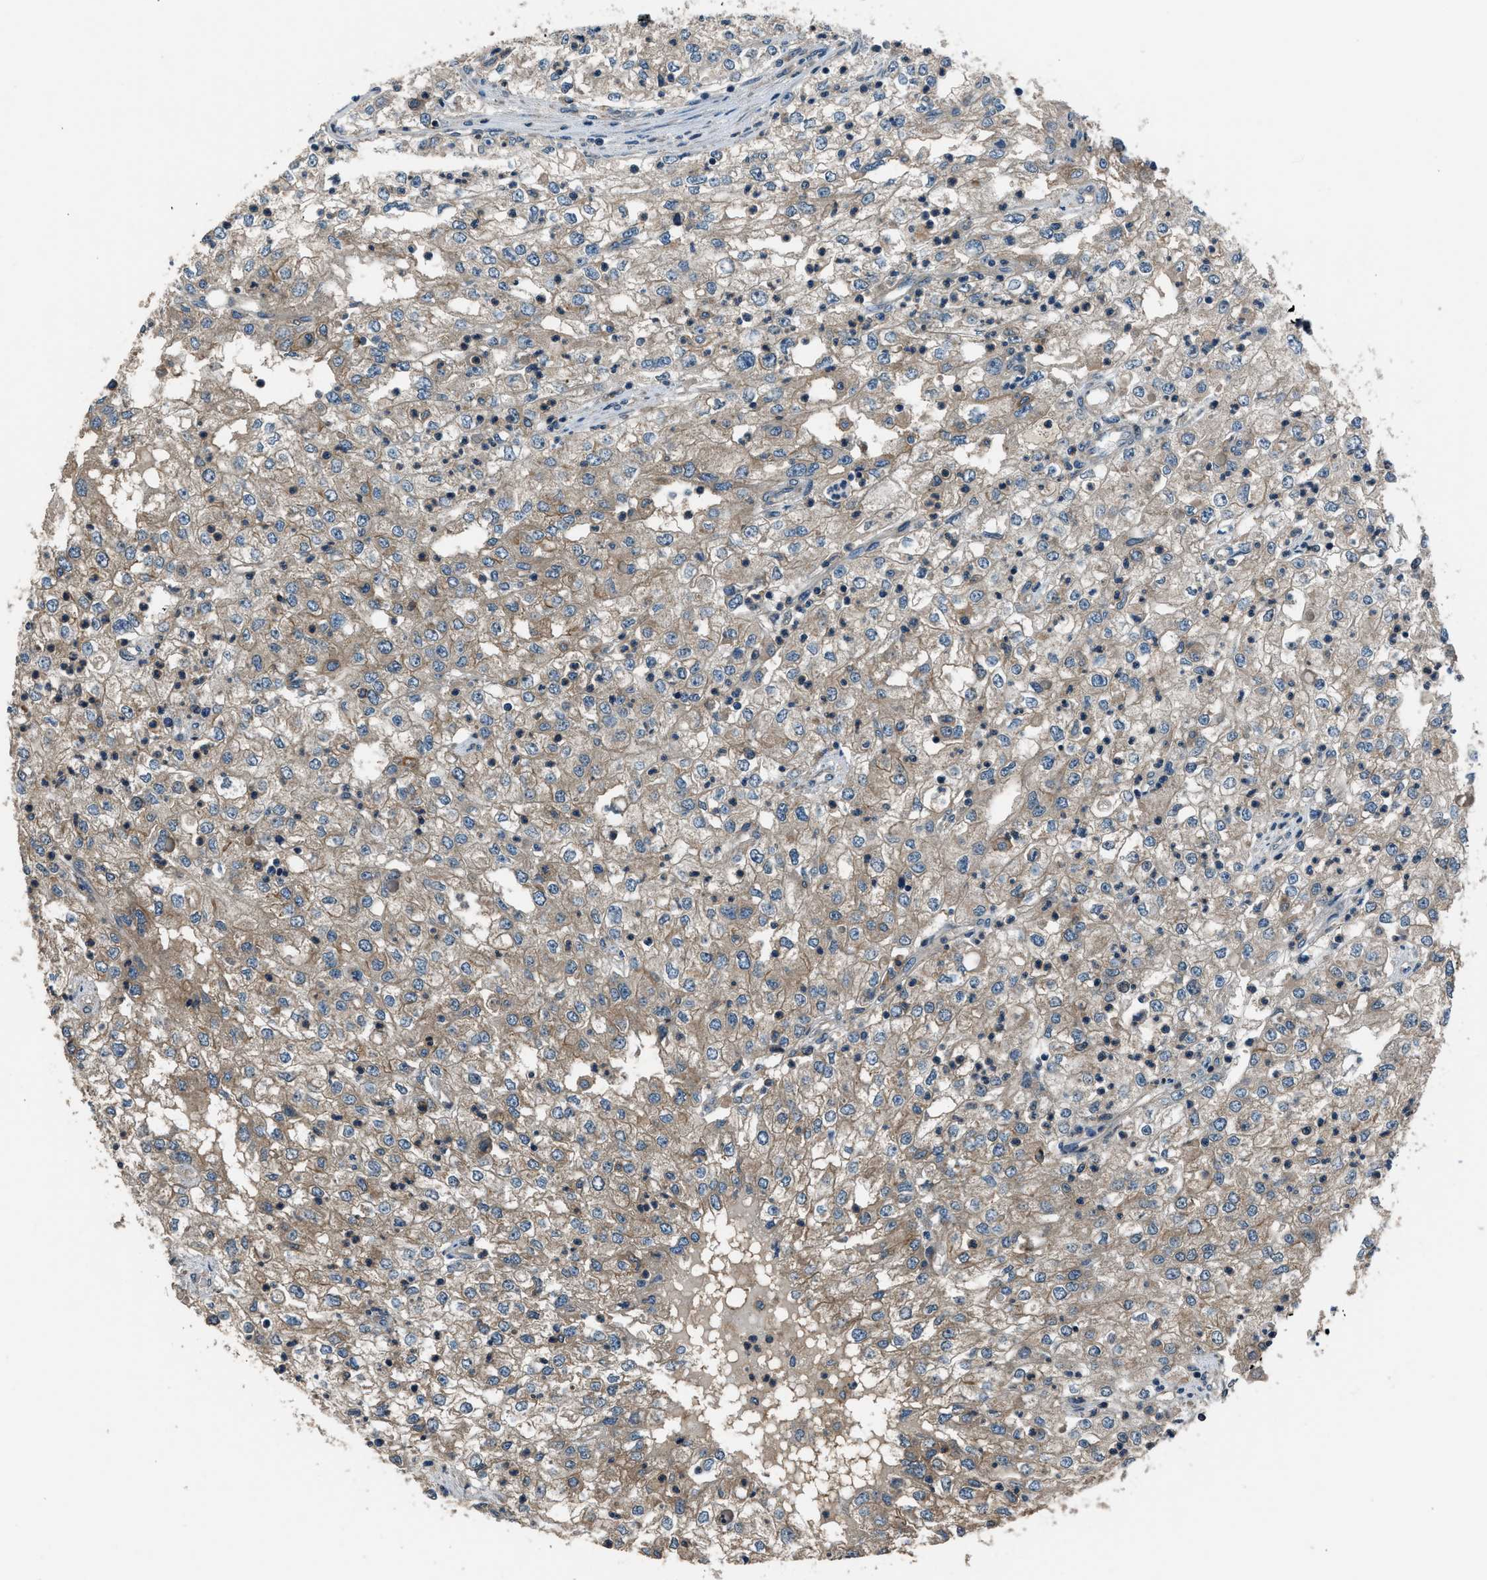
{"staining": {"intensity": "weak", "quantity": "25%-75%", "location": "cytoplasmic/membranous"}, "tissue": "renal cancer", "cell_type": "Tumor cells", "image_type": "cancer", "snomed": [{"axis": "morphology", "description": "Adenocarcinoma, NOS"}, {"axis": "topography", "description": "Kidney"}], "caption": "Human renal cancer (adenocarcinoma) stained with a brown dye demonstrates weak cytoplasmic/membranous positive positivity in about 25%-75% of tumor cells.", "gene": "ARHGEF11", "patient": {"sex": "female", "age": 54}}